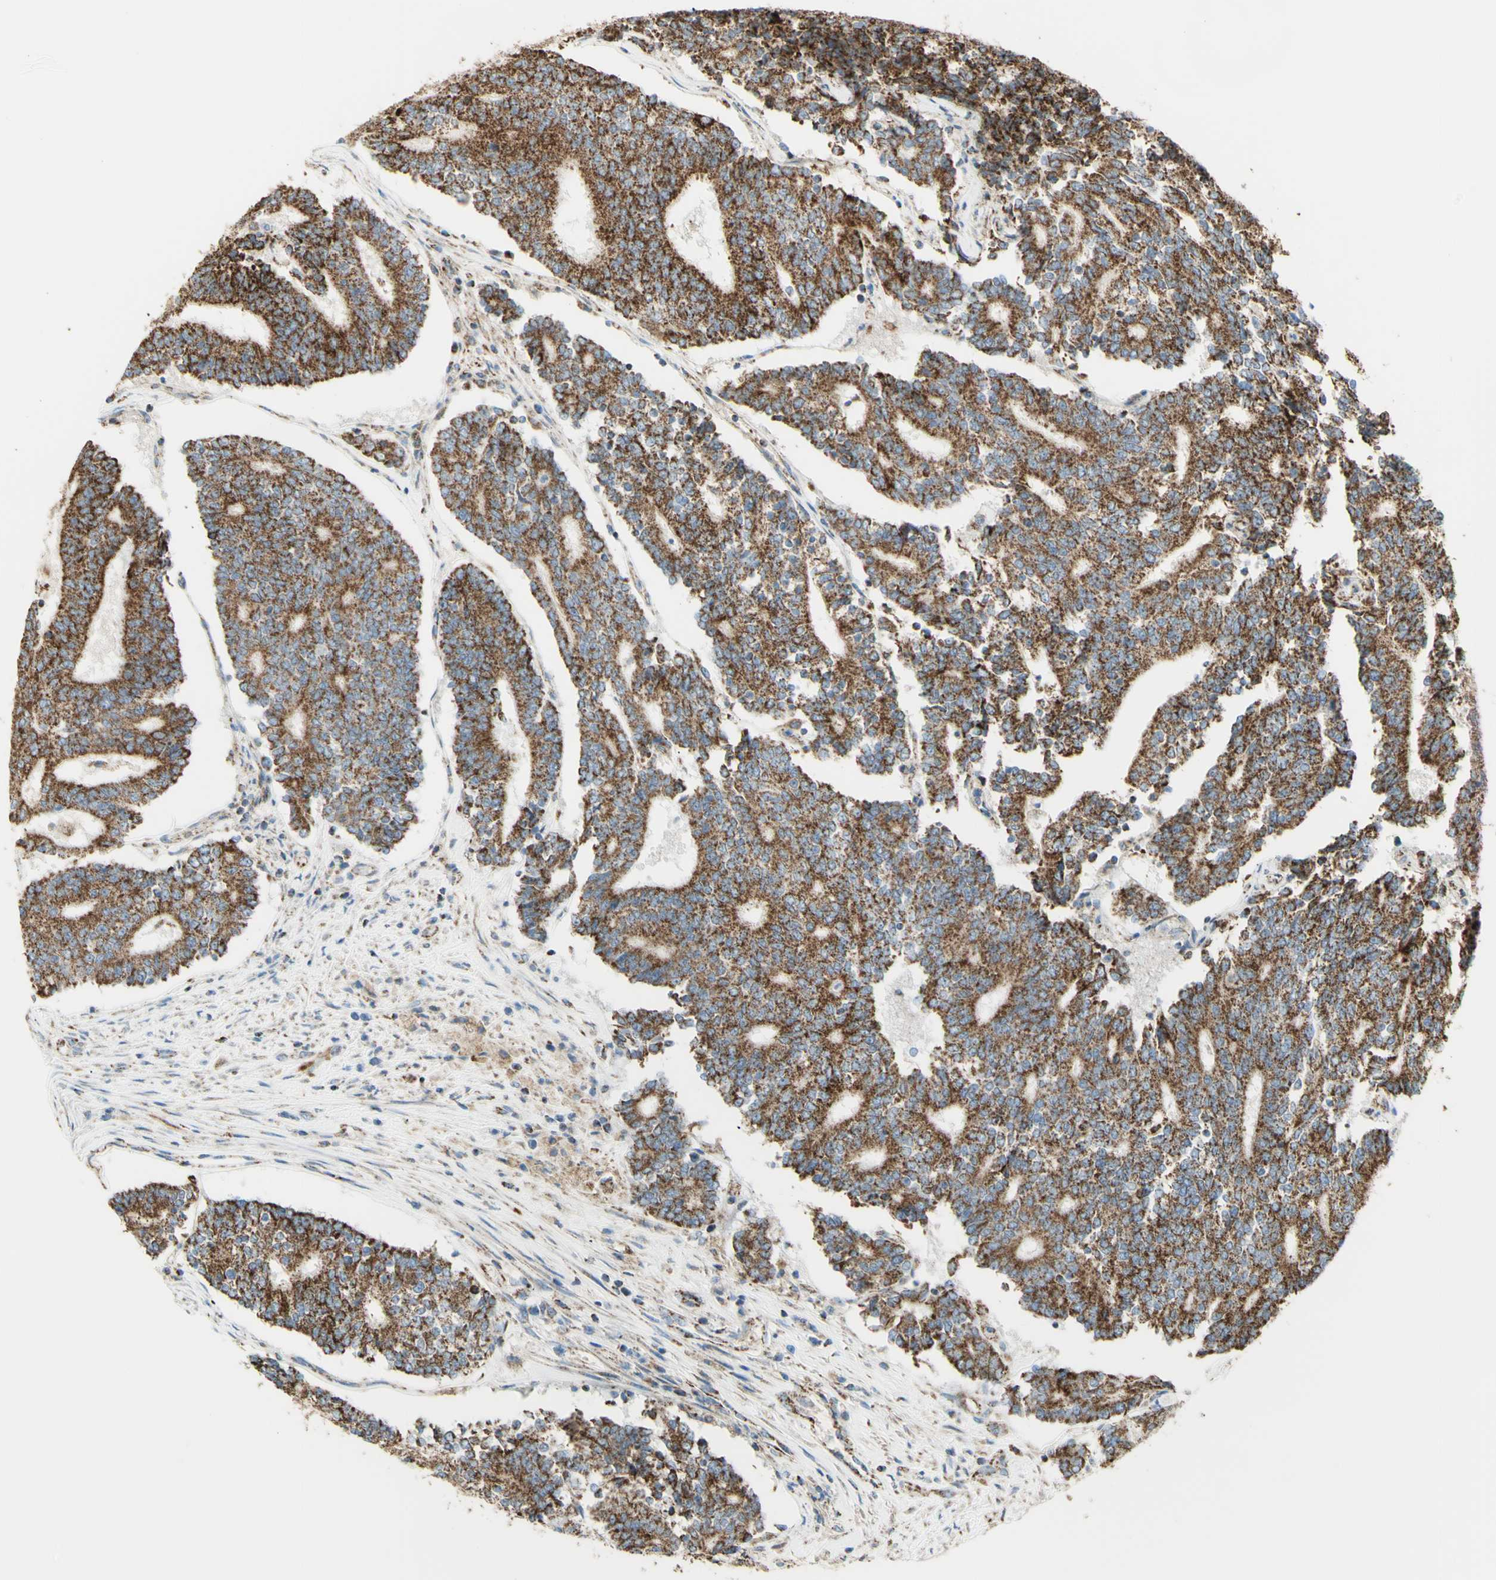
{"staining": {"intensity": "moderate", "quantity": ">75%", "location": "cytoplasmic/membranous"}, "tissue": "prostate cancer", "cell_type": "Tumor cells", "image_type": "cancer", "snomed": [{"axis": "morphology", "description": "Normal tissue, NOS"}, {"axis": "morphology", "description": "Adenocarcinoma, High grade"}, {"axis": "topography", "description": "Prostate"}, {"axis": "topography", "description": "Seminal veicle"}], "caption": "Protein expression analysis of human prostate cancer (high-grade adenocarcinoma) reveals moderate cytoplasmic/membranous staining in approximately >75% of tumor cells. (DAB (3,3'-diaminobenzidine) IHC with brightfield microscopy, high magnification).", "gene": "LETM1", "patient": {"sex": "male", "age": 55}}